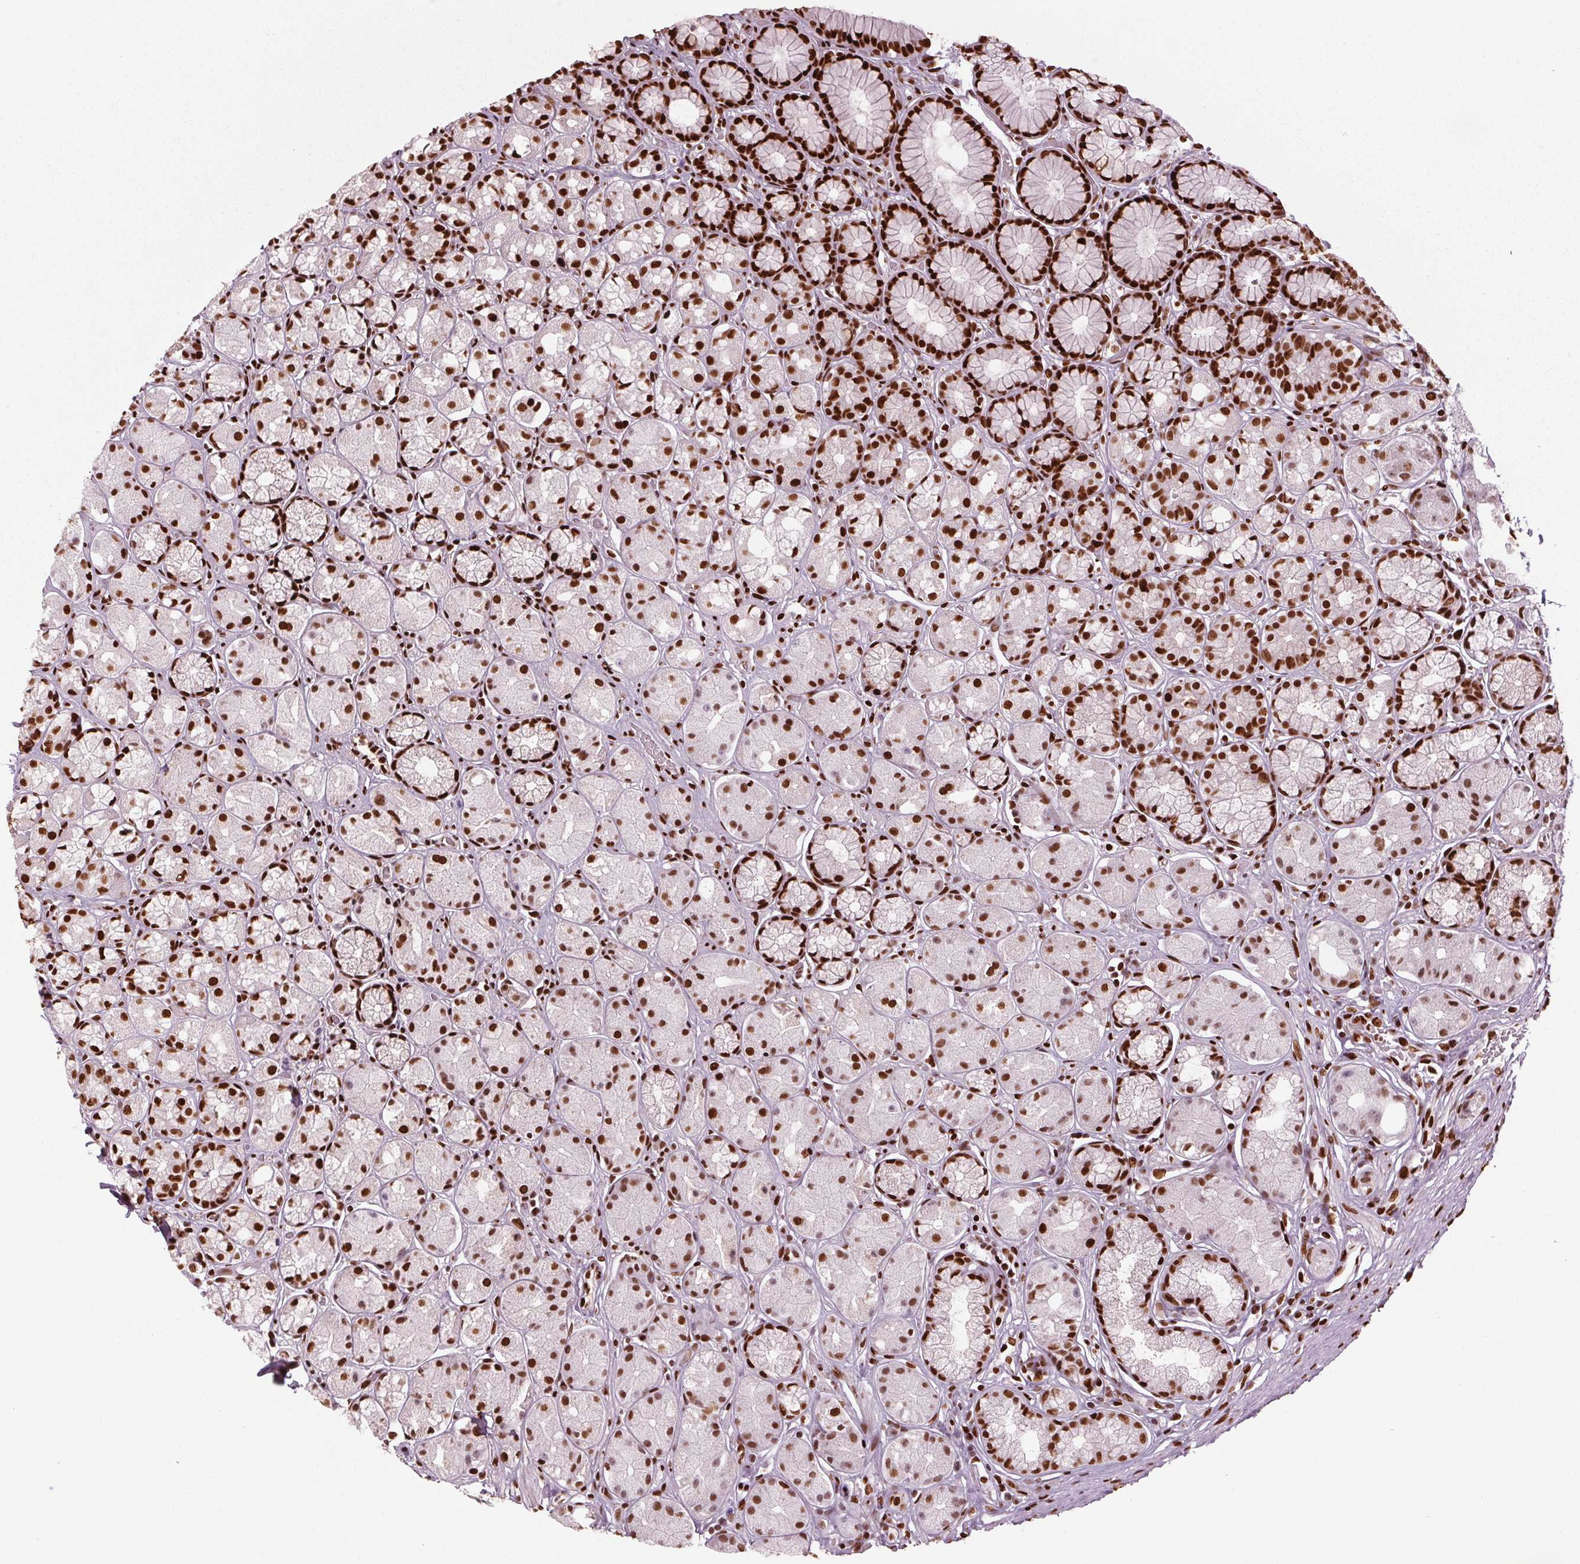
{"staining": {"intensity": "strong", "quantity": ">75%", "location": "nuclear"}, "tissue": "stomach", "cell_type": "Glandular cells", "image_type": "normal", "snomed": [{"axis": "morphology", "description": "Normal tissue, NOS"}, {"axis": "topography", "description": "Stomach"}], "caption": "Immunohistochemical staining of benign human stomach shows high levels of strong nuclear staining in about >75% of glandular cells.", "gene": "BRD4", "patient": {"sex": "male", "age": 70}}